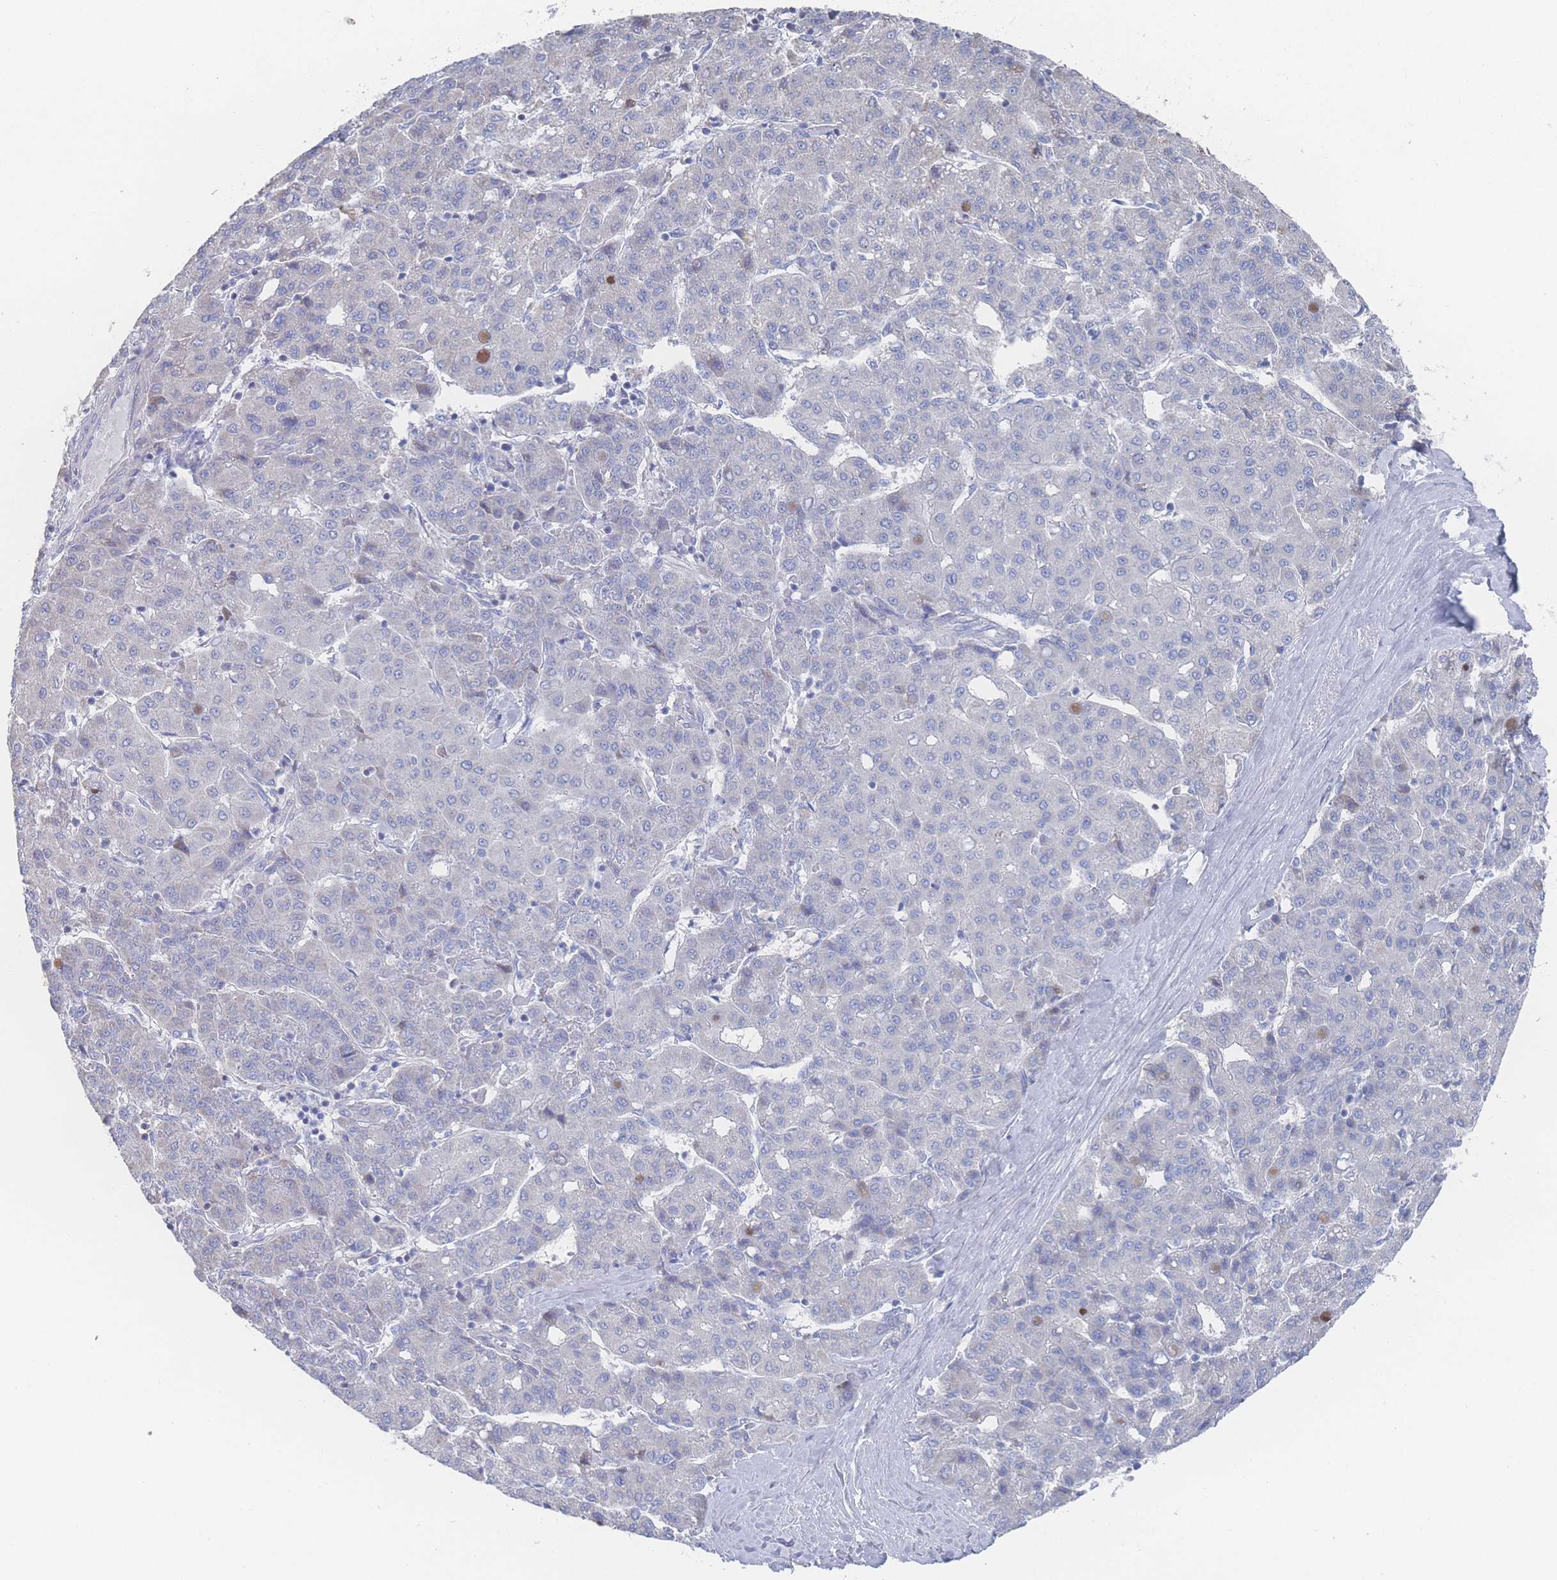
{"staining": {"intensity": "negative", "quantity": "none", "location": "none"}, "tissue": "liver cancer", "cell_type": "Tumor cells", "image_type": "cancer", "snomed": [{"axis": "morphology", "description": "Carcinoma, Hepatocellular, NOS"}, {"axis": "topography", "description": "Liver"}], "caption": "Tumor cells are negative for protein expression in human hepatocellular carcinoma (liver).", "gene": "SNPH", "patient": {"sex": "male", "age": 65}}